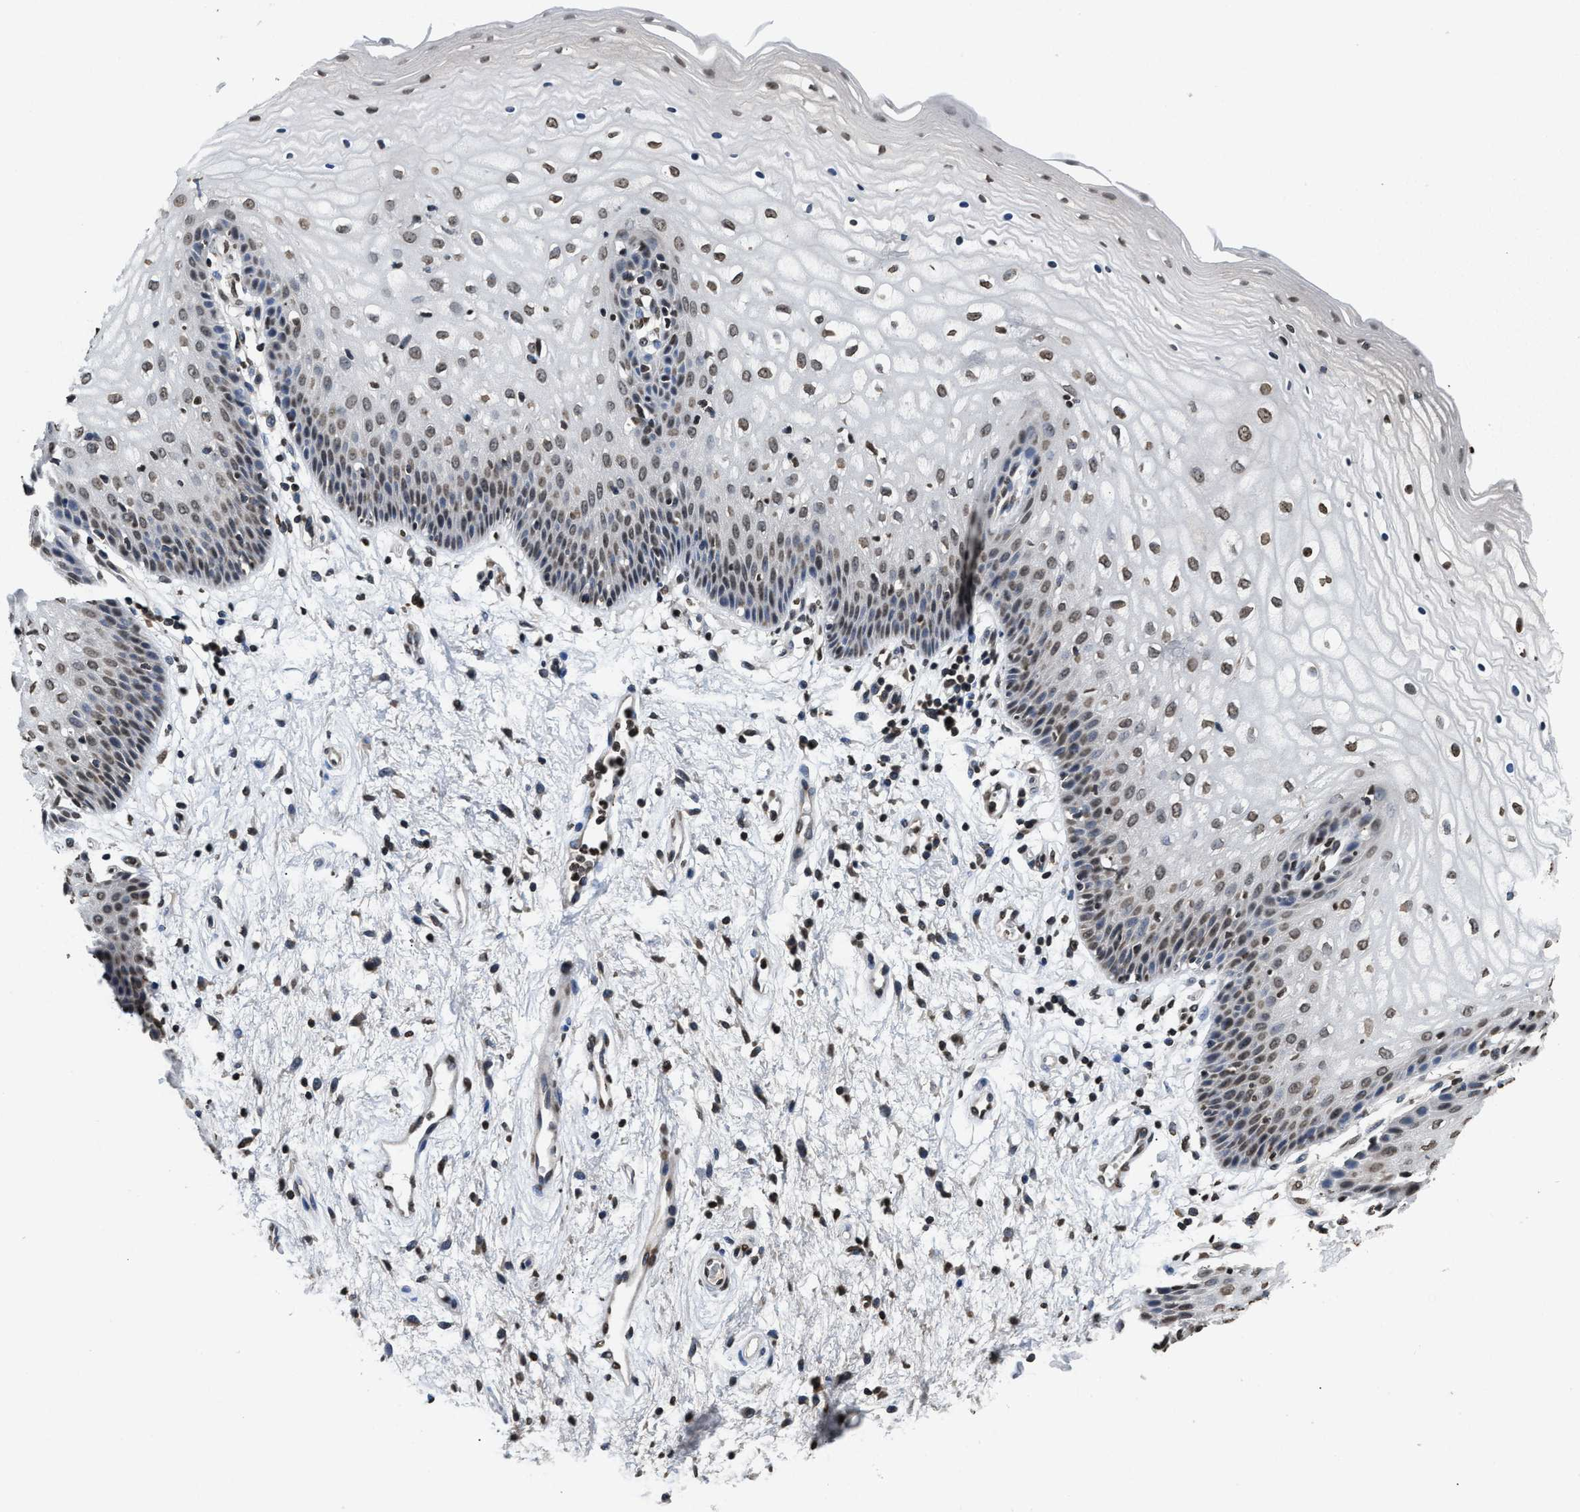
{"staining": {"intensity": "weak", "quantity": ">75%", "location": "nuclear"}, "tissue": "vagina", "cell_type": "Squamous epithelial cells", "image_type": "normal", "snomed": [{"axis": "morphology", "description": "Normal tissue, NOS"}, {"axis": "topography", "description": "Vagina"}], "caption": "Vagina was stained to show a protein in brown. There is low levels of weak nuclear expression in about >75% of squamous epithelial cells.", "gene": "DNASE1L3", "patient": {"sex": "female", "age": 34}}